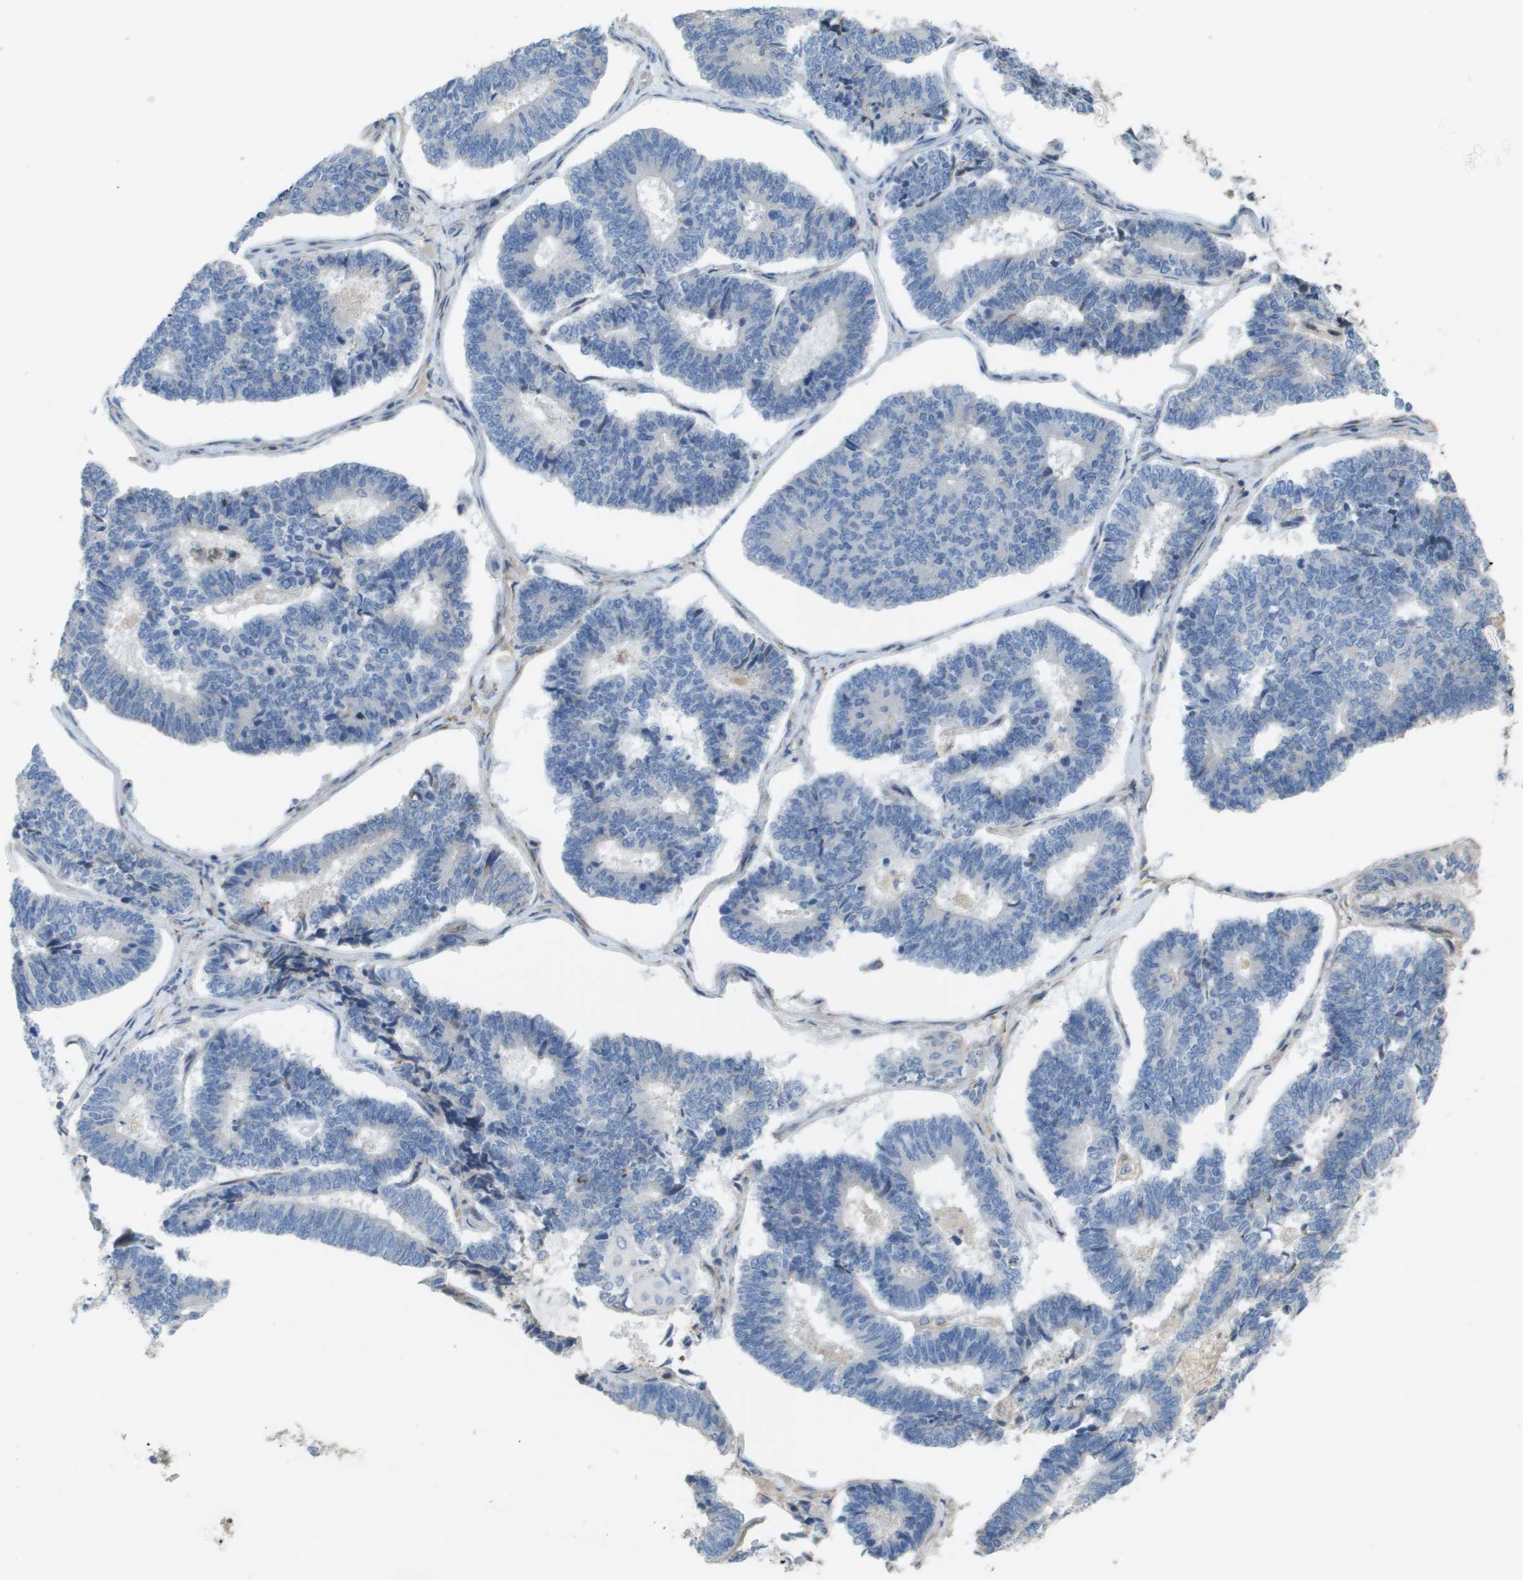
{"staining": {"intensity": "negative", "quantity": "none", "location": "none"}, "tissue": "endometrial cancer", "cell_type": "Tumor cells", "image_type": "cancer", "snomed": [{"axis": "morphology", "description": "Adenocarcinoma, NOS"}, {"axis": "topography", "description": "Endometrium"}], "caption": "IHC micrograph of neoplastic tissue: endometrial cancer (adenocarcinoma) stained with DAB reveals no significant protein positivity in tumor cells. (DAB (3,3'-diaminobenzidine) immunohistochemistry (IHC) with hematoxylin counter stain).", "gene": "CASP10", "patient": {"sex": "female", "age": 70}}